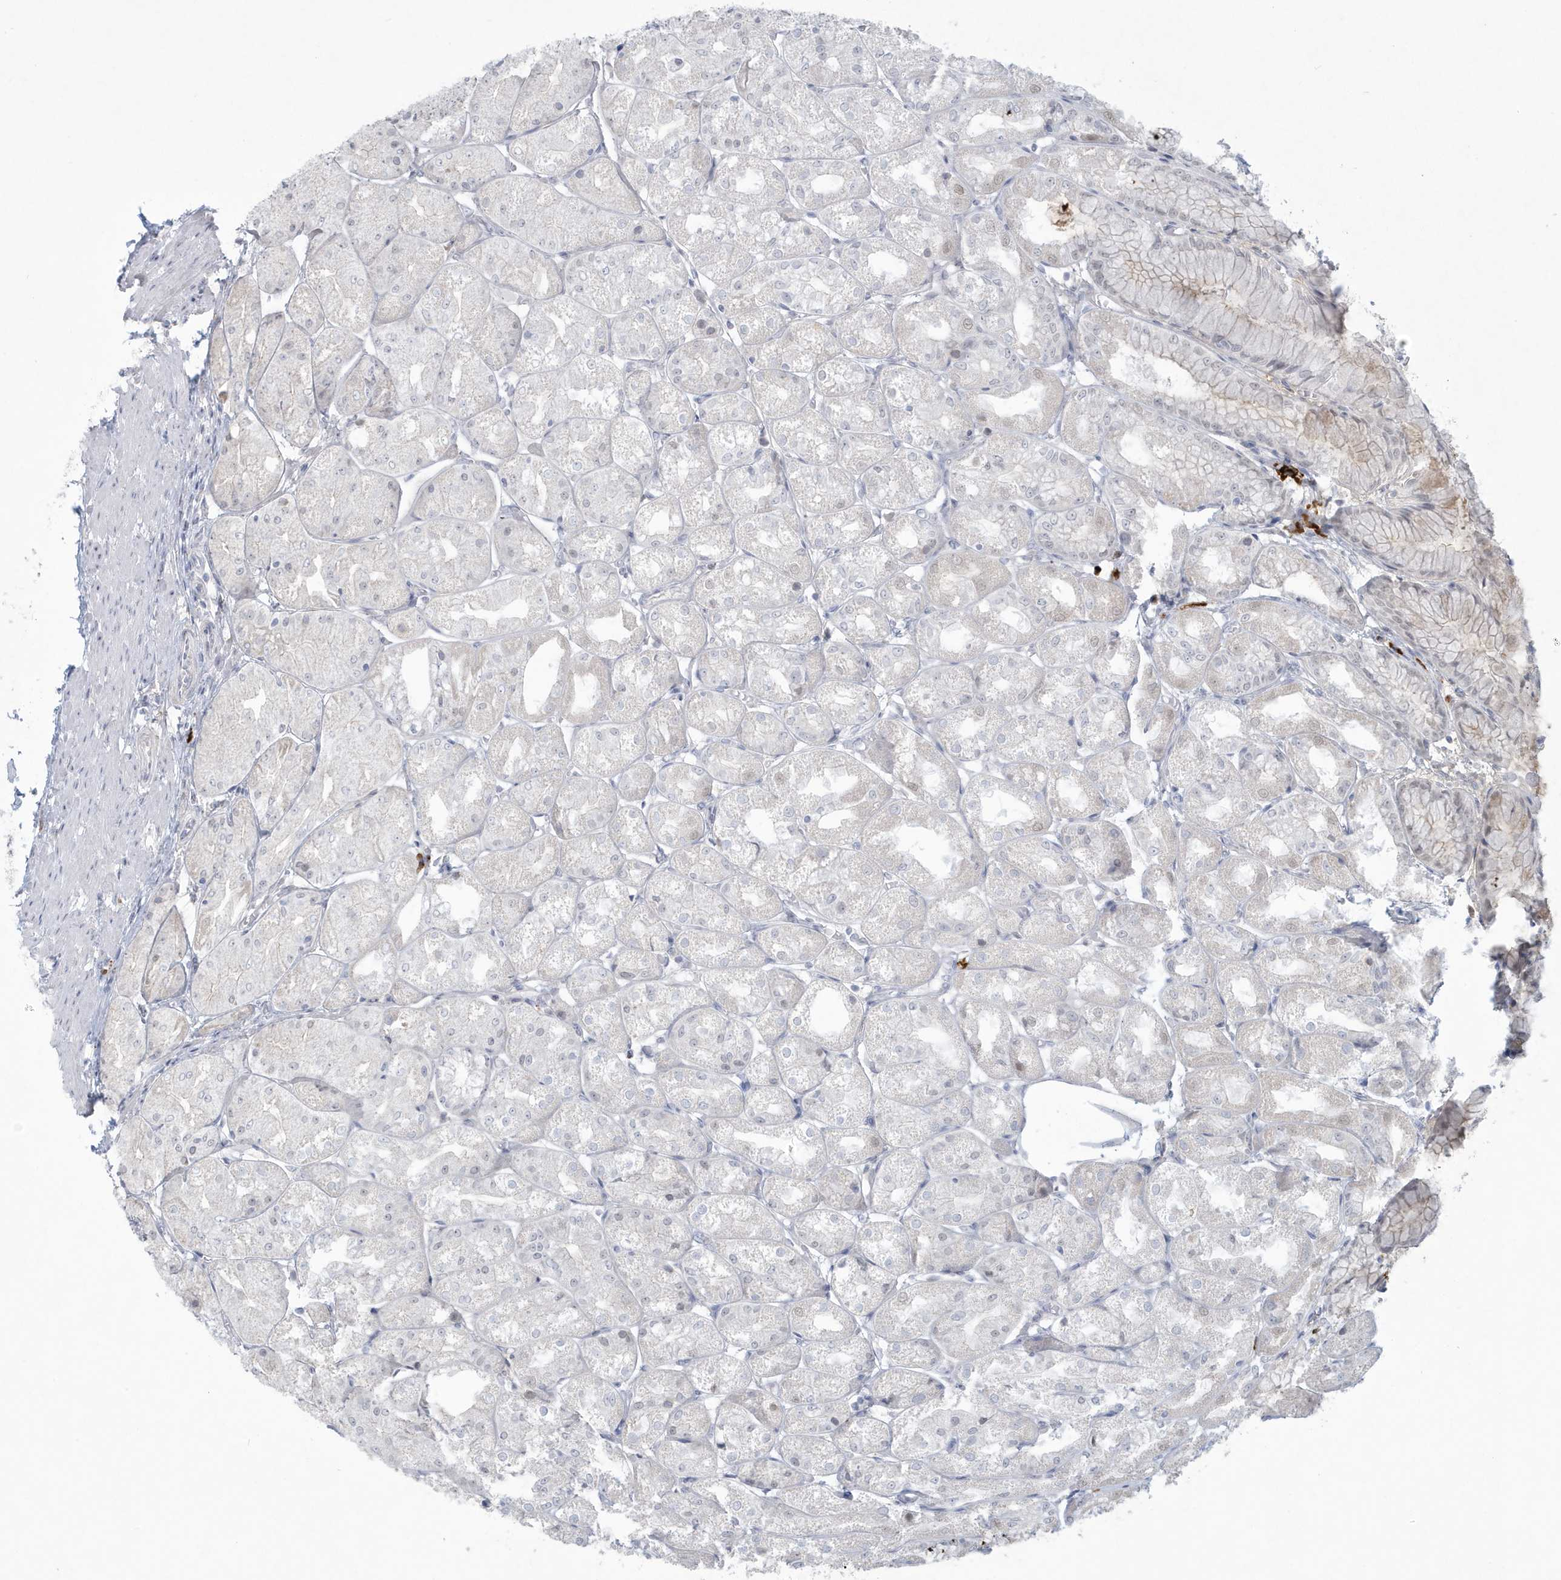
{"staining": {"intensity": "weak", "quantity": "<25%", "location": "cytoplasmic/membranous"}, "tissue": "stomach", "cell_type": "Glandular cells", "image_type": "normal", "snomed": [{"axis": "morphology", "description": "Normal tissue, NOS"}, {"axis": "topography", "description": "Stomach, upper"}], "caption": "High power microscopy micrograph of an immunohistochemistry image of unremarkable stomach, revealing no significant positivity in glandular cells.", "gene": "HERC6", "patient": {"sex": "male", "age": 72}}